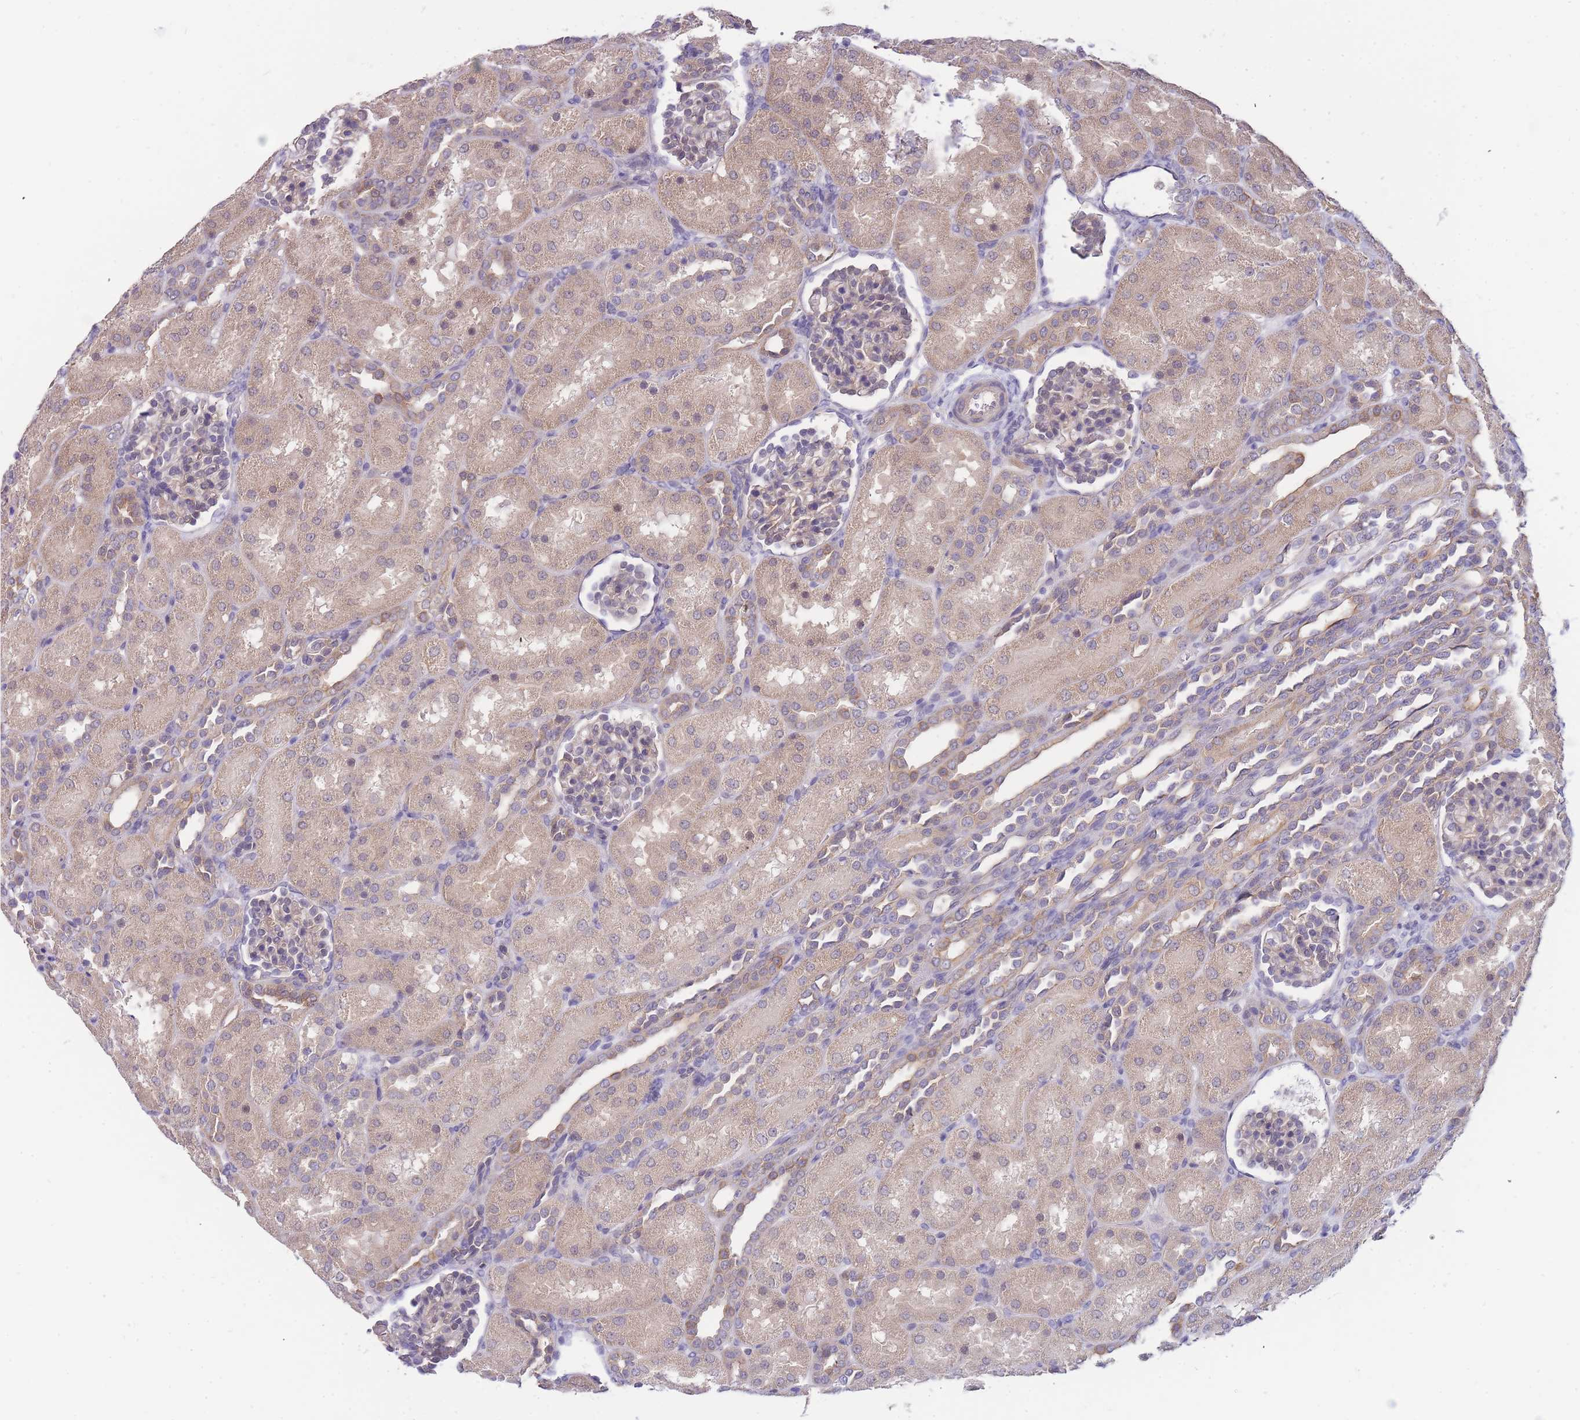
{"staining": {"intensity": "weak", "quantity": "<25%", "location": "cytoplasmic/membranous"}, "tissue": "kidney", "cell_type": "Cells in glomeruli", "image_type": "normal", "snomed": [{"axis": "morphology", "description": "Normal tissue, NOS"}, {"axis": "topography", "description": "Kidney"}], "caption": "IHC histopathology image of normal human kidney stained for a protein (brown), which shows no positivity in cells in glomeruli. (DAB immunohistochemistry, high magnification).", "gene": "SMC6", "patient": {"sex": "male", "age": 1}}